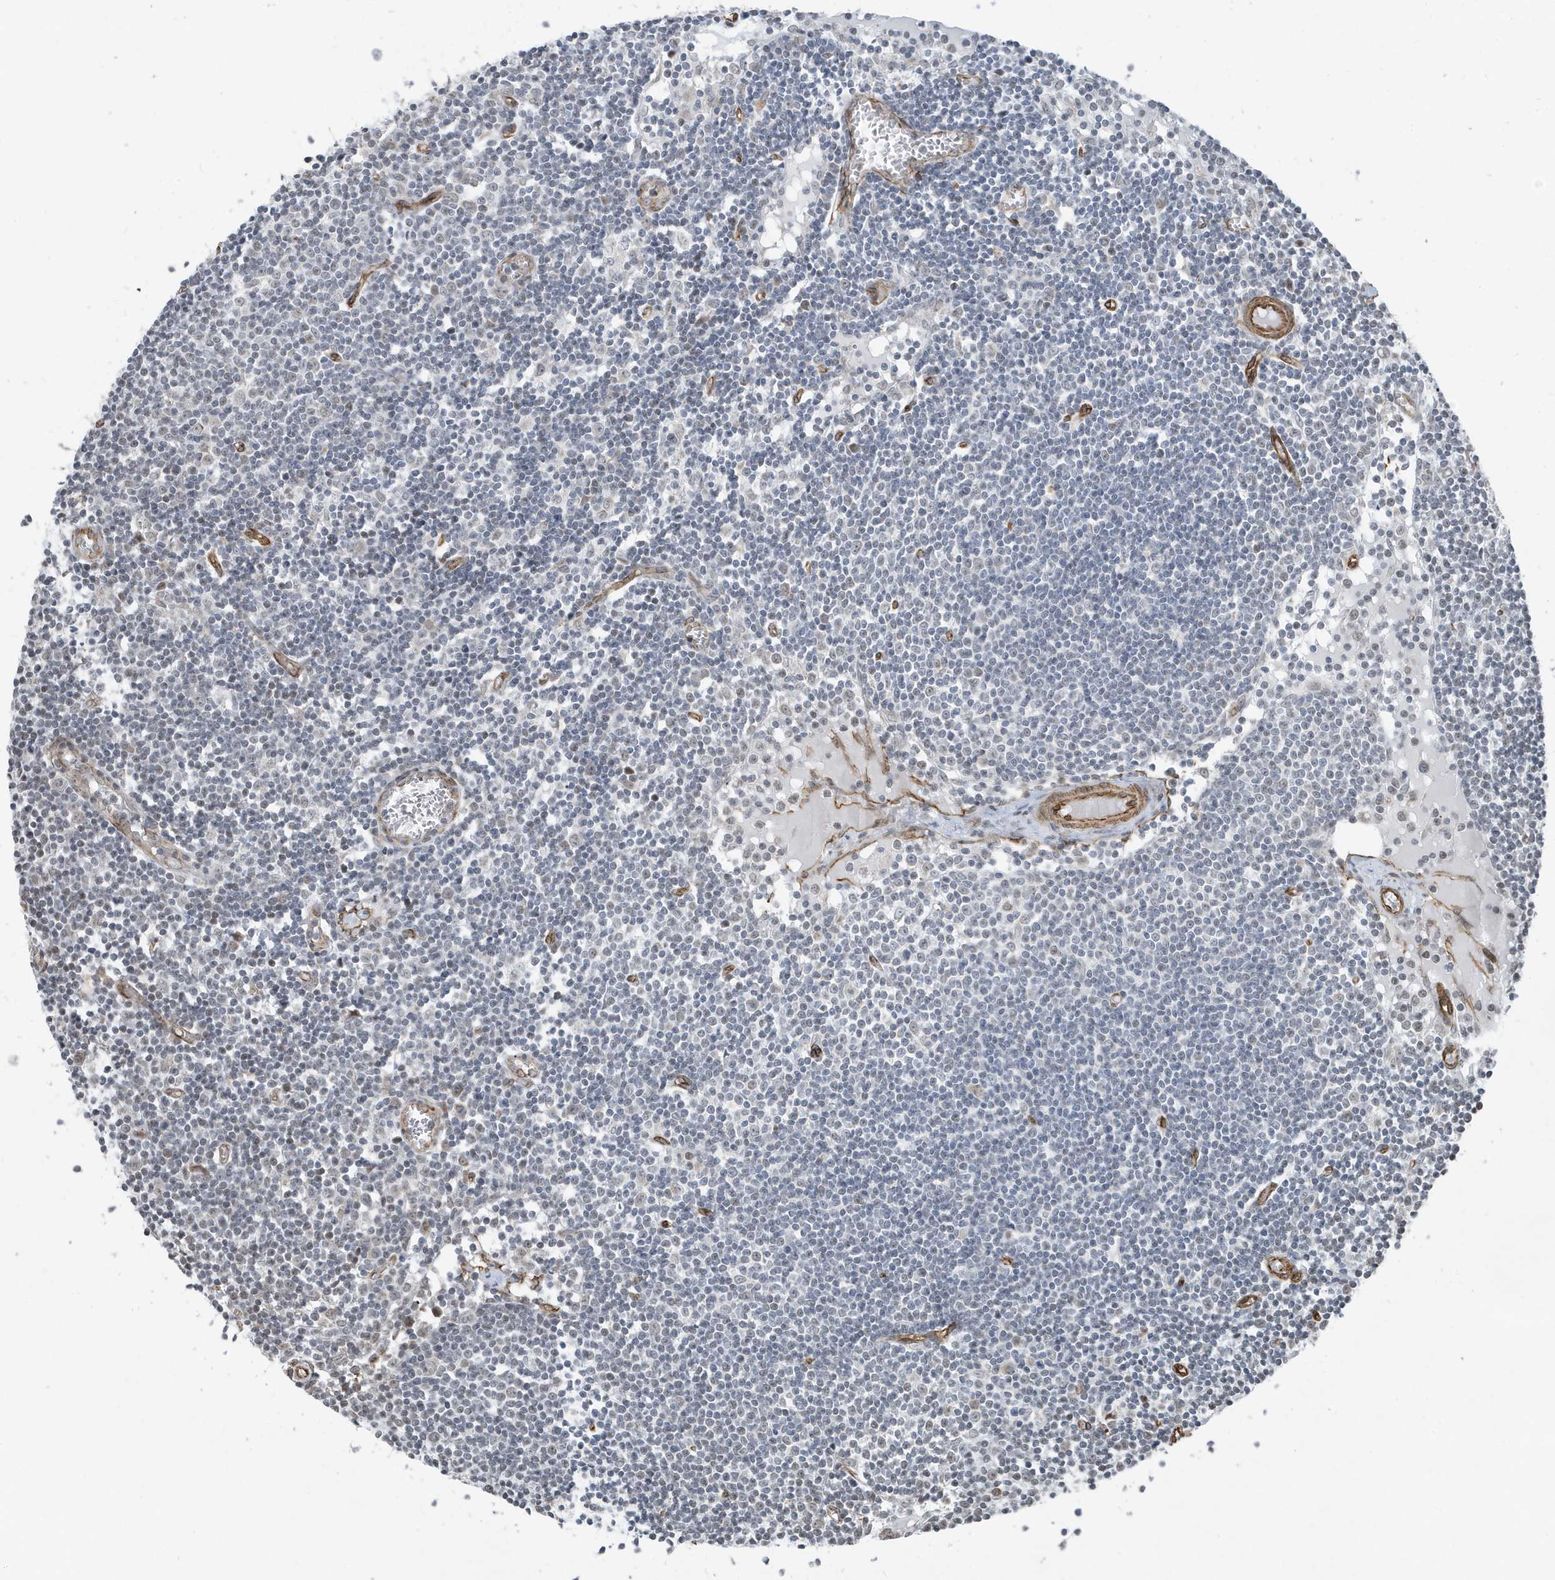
{"staining": {"intensity": "negative", "quantity": "none", "location": "none"}, "tissue": "lymph node", "cell_type": "Non-germinal center cells", "image_type": "normal", "snomed": [{"axis": "morphology", "description": "Normal tissue, NOS"}, {"axis": "topography", "description": "Lymph node"}], "caption": "Immunohistochemical staining of unremarkable human lymph node exhibits no significant positivity in non-germinal center cells.", "gene": "CHCHD4", "patient": {"sex": "female", "age": 11}}